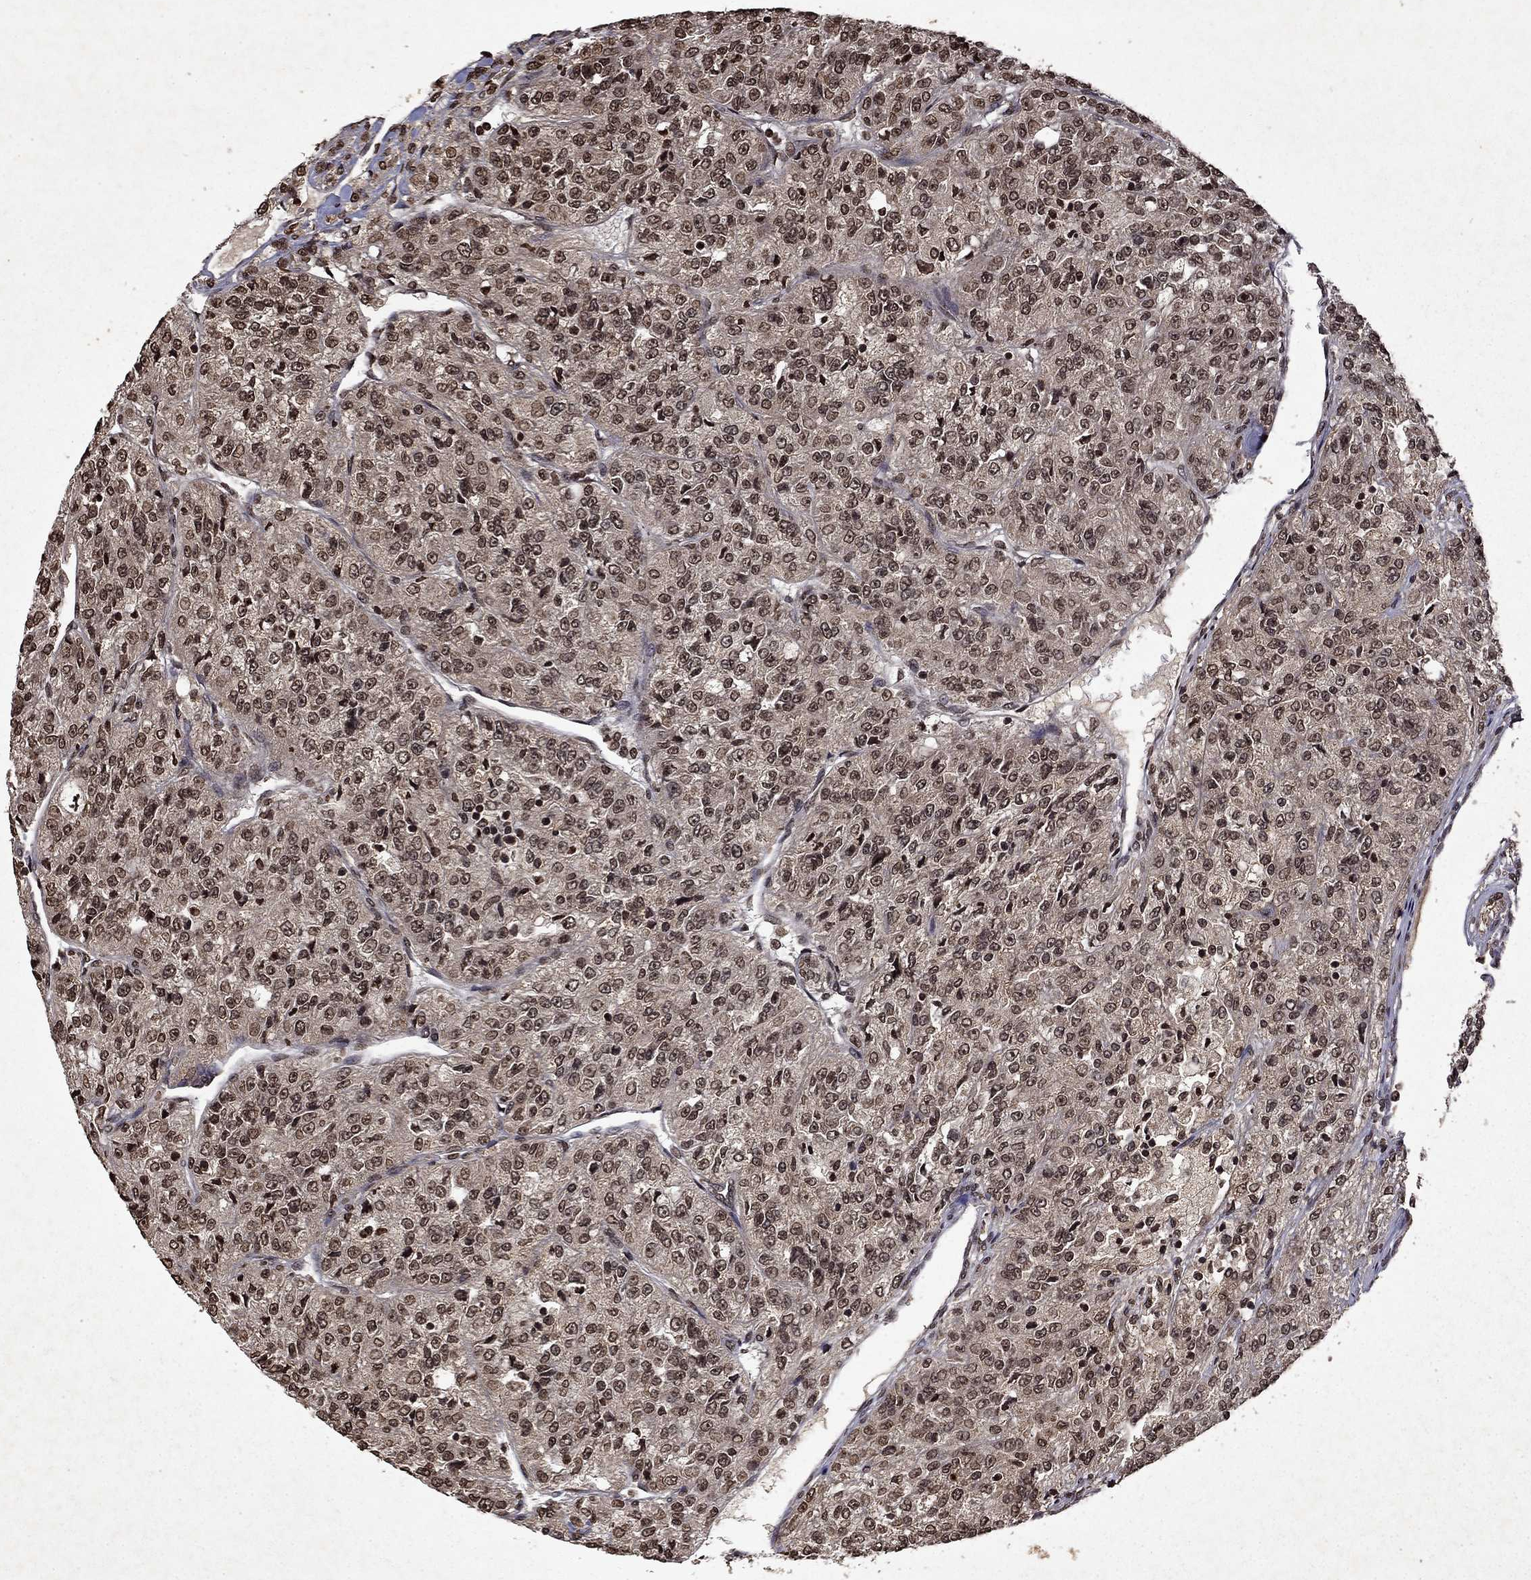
{"staining": {"intensity": "moderate", "quantity": "25%-75%", "location": "nuclear"}, "tissue": "renal cancer", "cell_type": "Tumor cells", "image_type": "cancer", "snomed": [{"axis": "morphology", "description": "Adenocarcinoma, NOS"}, {"axis": "topography", "description": "Kidney"}], "caption": "The immunohistochemical stain labels moderate nuclear expression in tumor cells of renal adenocarcinoma tissue.", "gene": "PIN4", "patient": {"sex": "female", "age": 63}}